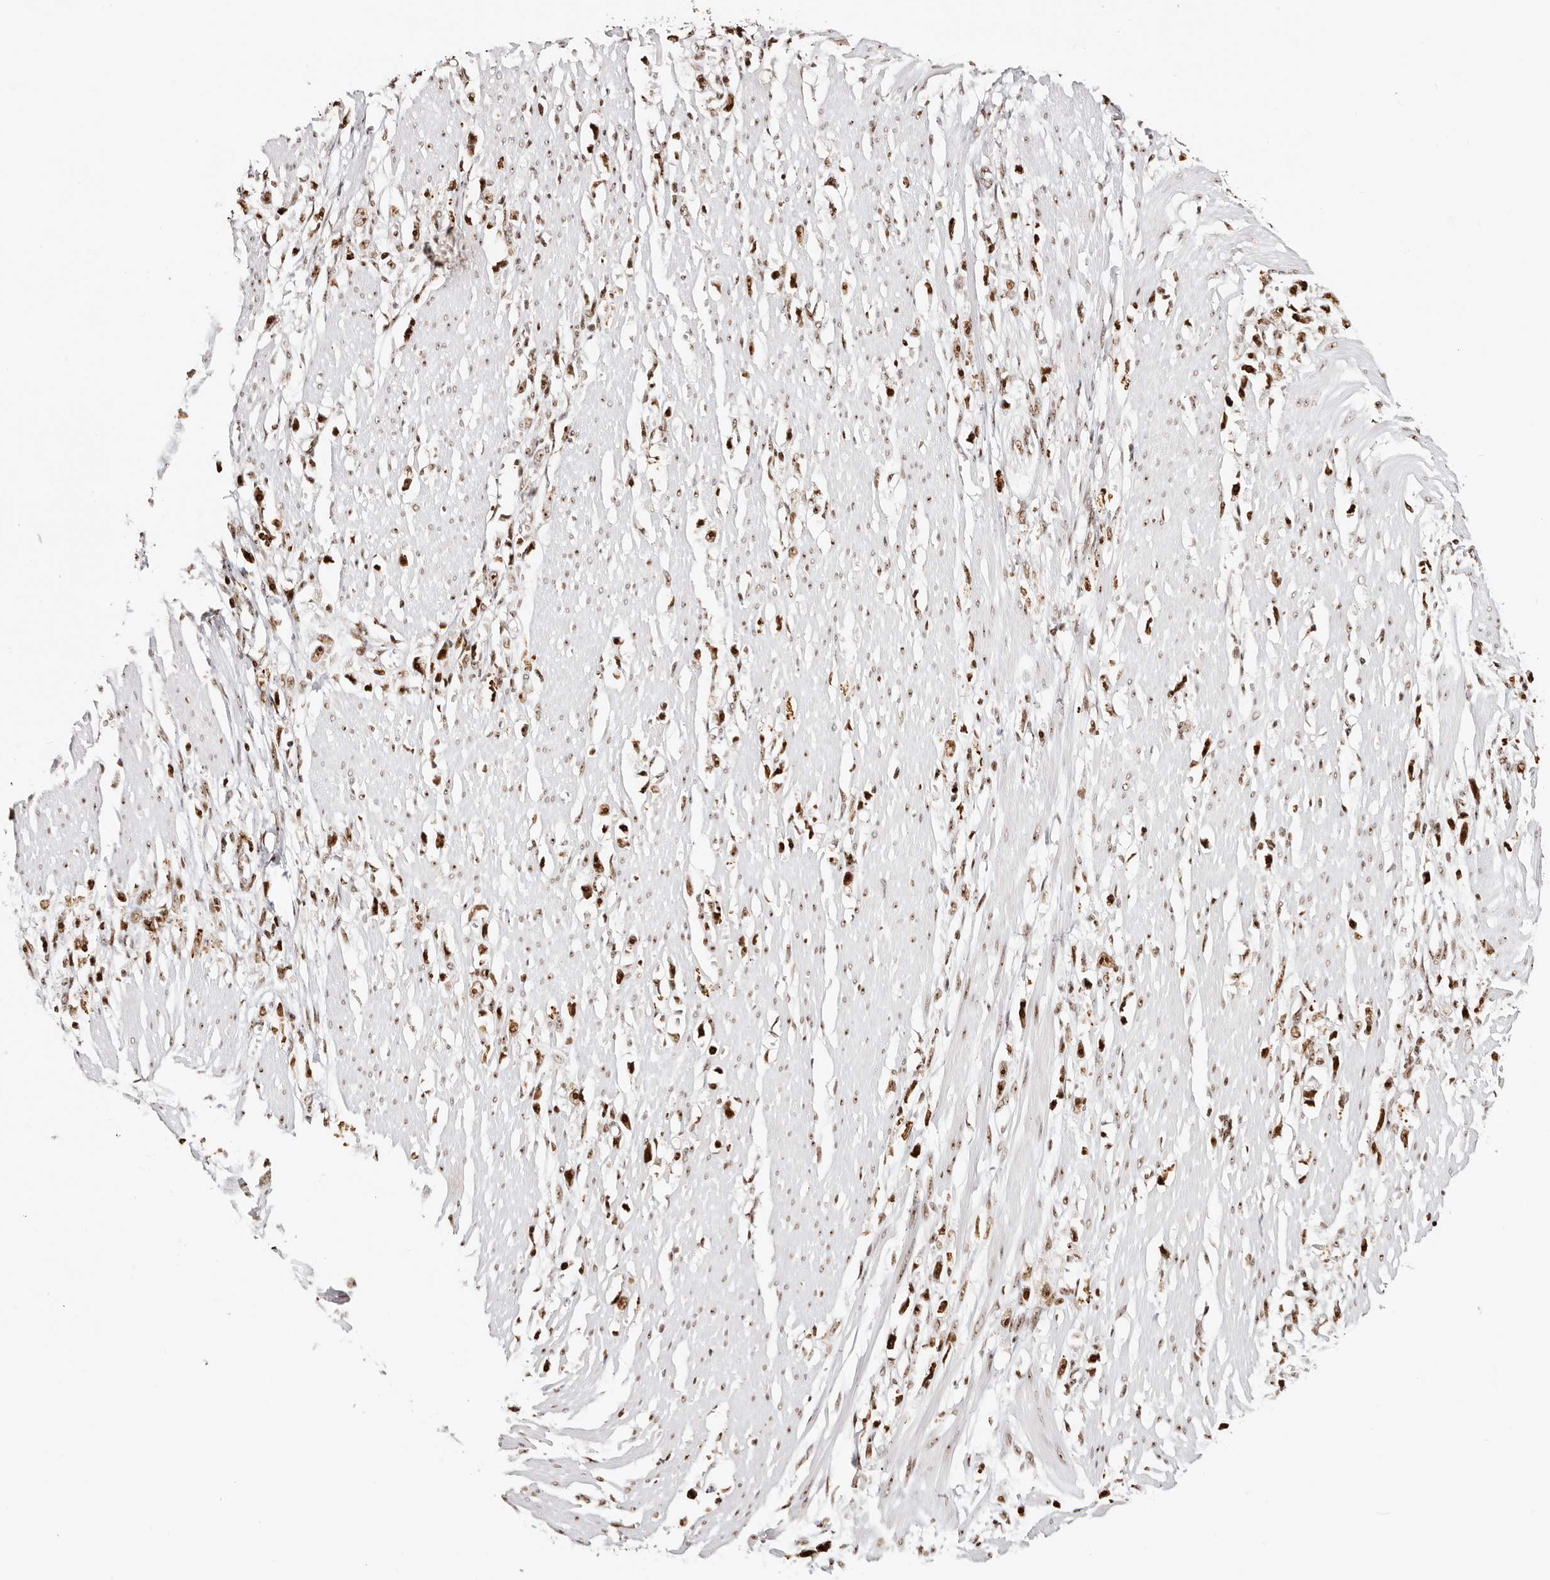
{"staining": {"intensity": "strong", "quantity": ">75%", "location": "nuclear"}, "tissue": "stomach cancer", "cell_type": "Tumor cells", "image_type": "cancer", "snomed": [{"axis": "morphology", "description": "Adenocarcinoma, NOS"}, {"axis": "topography", "description": "Stomach"}], "caption": "Human stomach cancer (adenocarcinoma) stained for a protein (brown) displays strong nuclear positive positivity in about >75% of tumor cells.", "gene": "IQGAP3", "patient": {"sex": "female", "age": 59}}